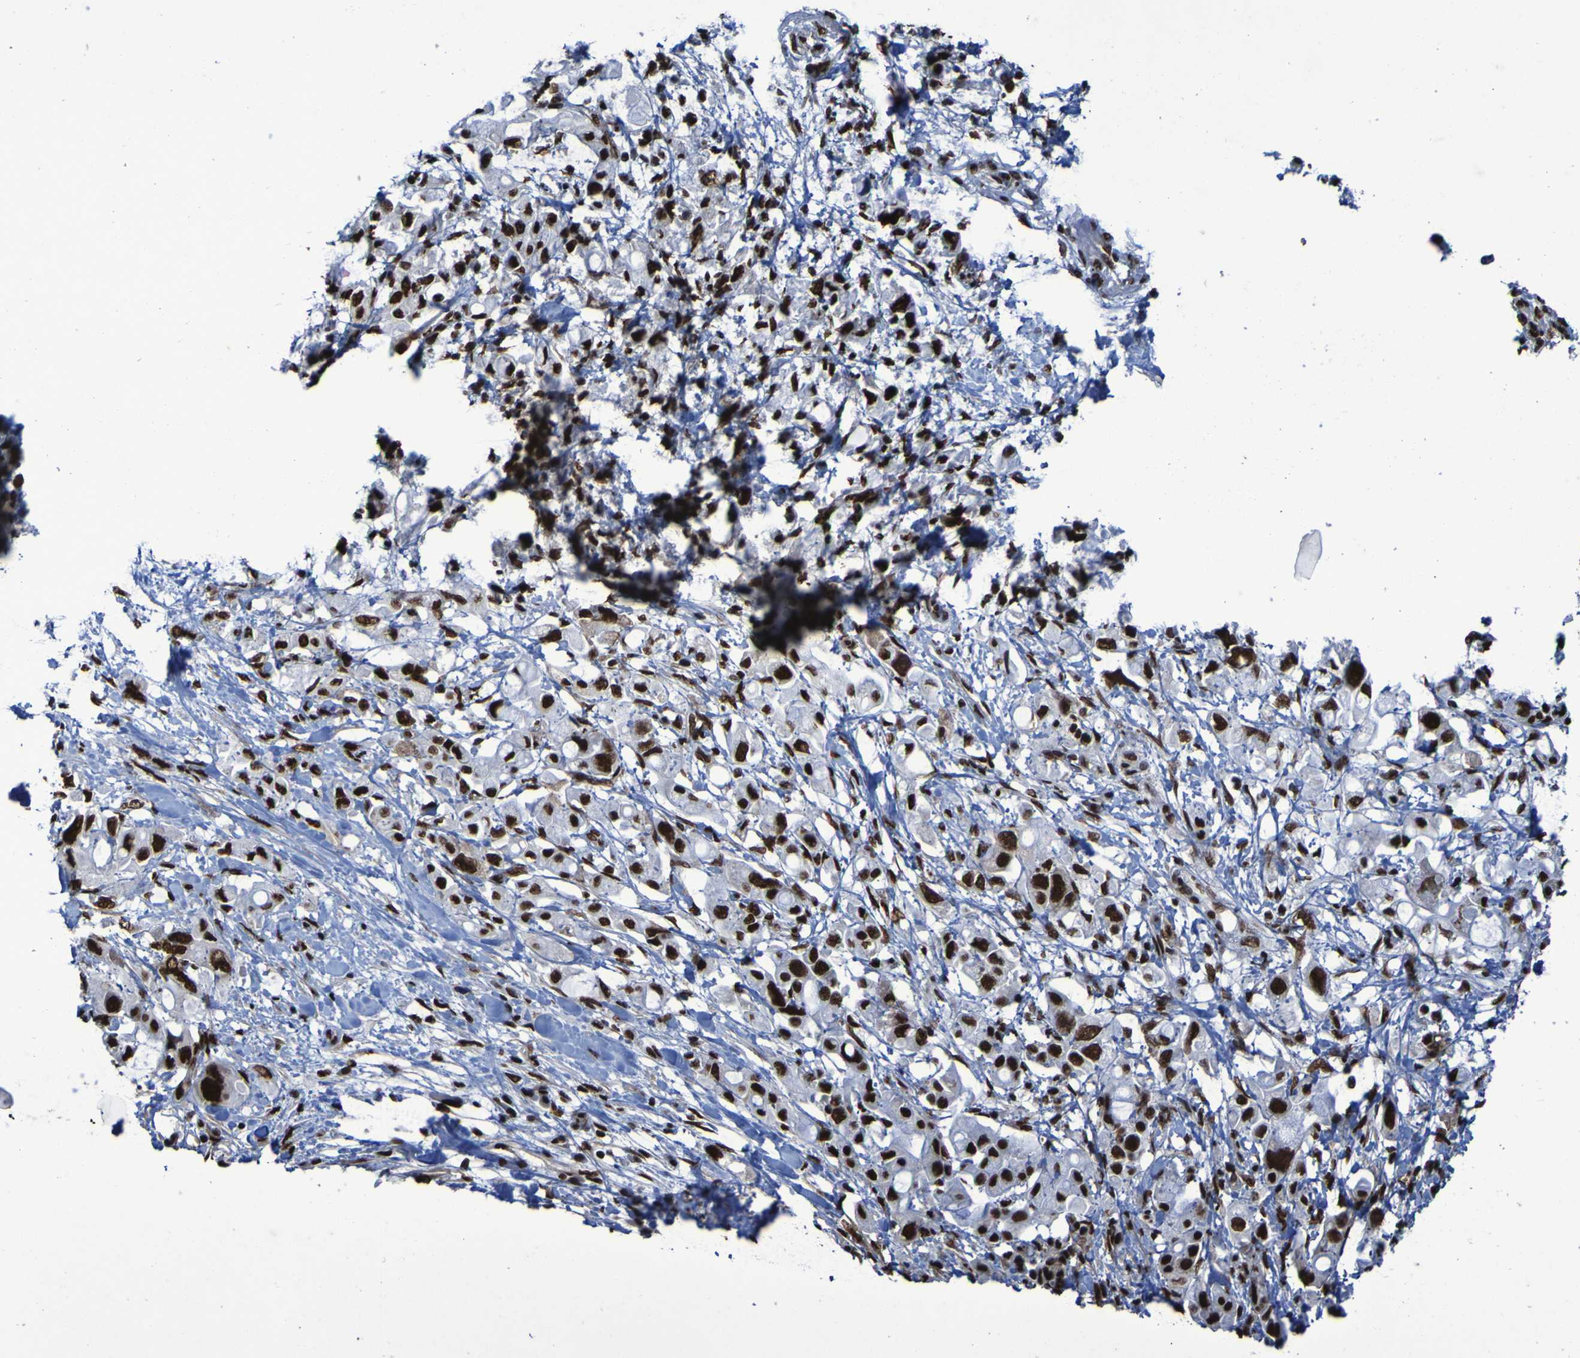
{"staining": {"intensity": "strong", "quantity": ">75%", "location": "nuclear"}, "tissue": "pancreatic cancer", "cell_type": "Tumor cells", "image_type": "cancer", "snomed": [{"axis": "morphology", "description": "Adenocarcinoma, NOS"}, {"axis": "topography", "description": "Pancreas"}], "caption": "Immunohistochemistry (IHC) histopathology image of pancreatic adenocarcinoma stained for a protein (brown), which demonstrates high levels of strong nuclear staining in approximately >75% of tumor cells.", "gene": "HNRNPR", "patient": {"sex": "female", "age": 56}}